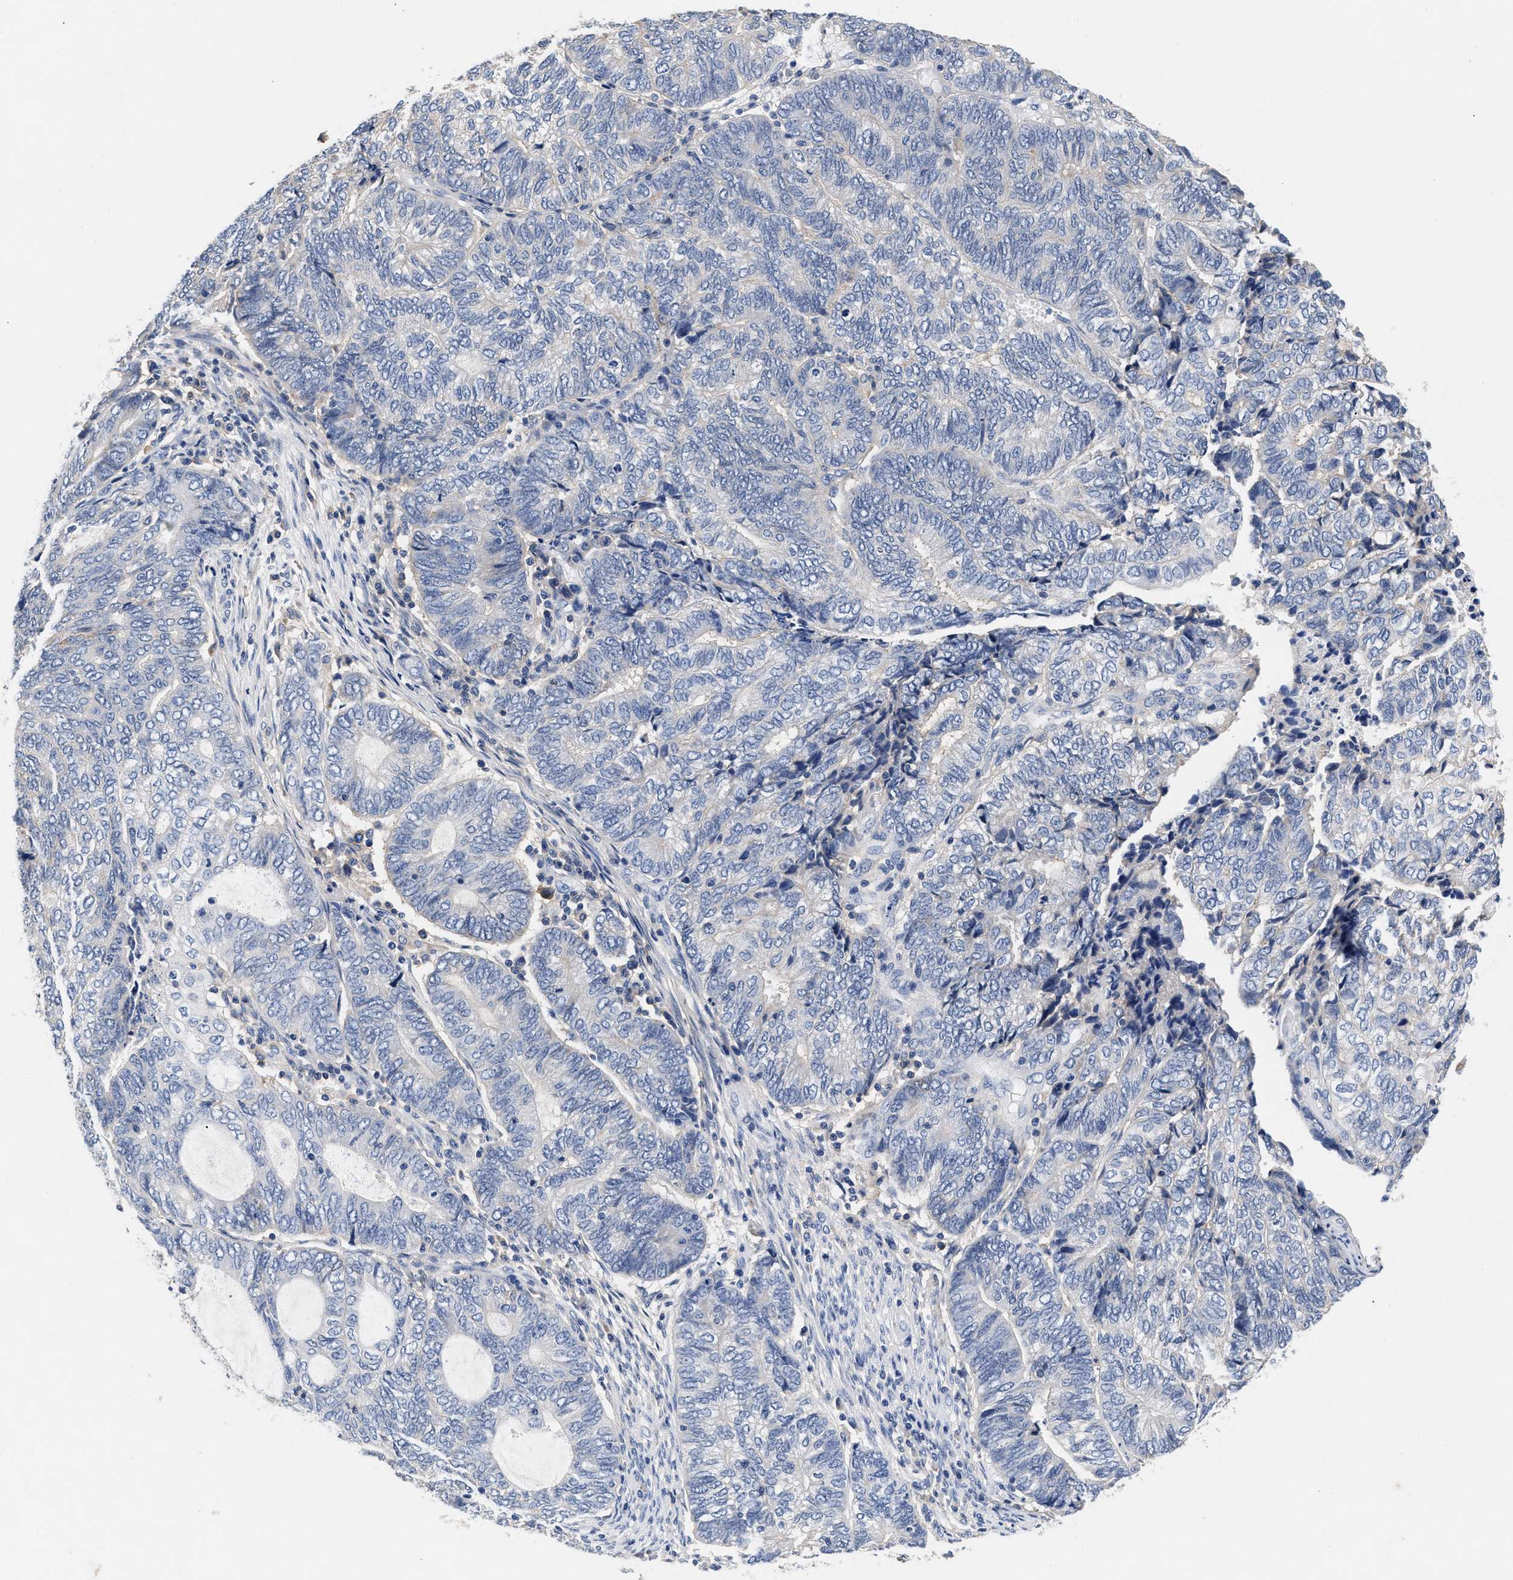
{"staining": {"intensity": "negative", "quantity": "none", "location": "none"}, "tissue": "endometrial cancer", "cell_type": "Tumor cells", "image_type": "cancer", "snomed": [{"axis": "morphology", "description": "Adenocarcinoma, NOS"}, {"axis": "topography", "description": "Uterus"}, {"axis": "topography", "description": "Endometrium"}], "caption": "An immunohistochemistry photomicrograph of endometrial cancer is shown. There is no staining in tumor cells of endometrial cancer.", "gene": "GNAI3", "patient": {"sex": "female", "age": 70}}